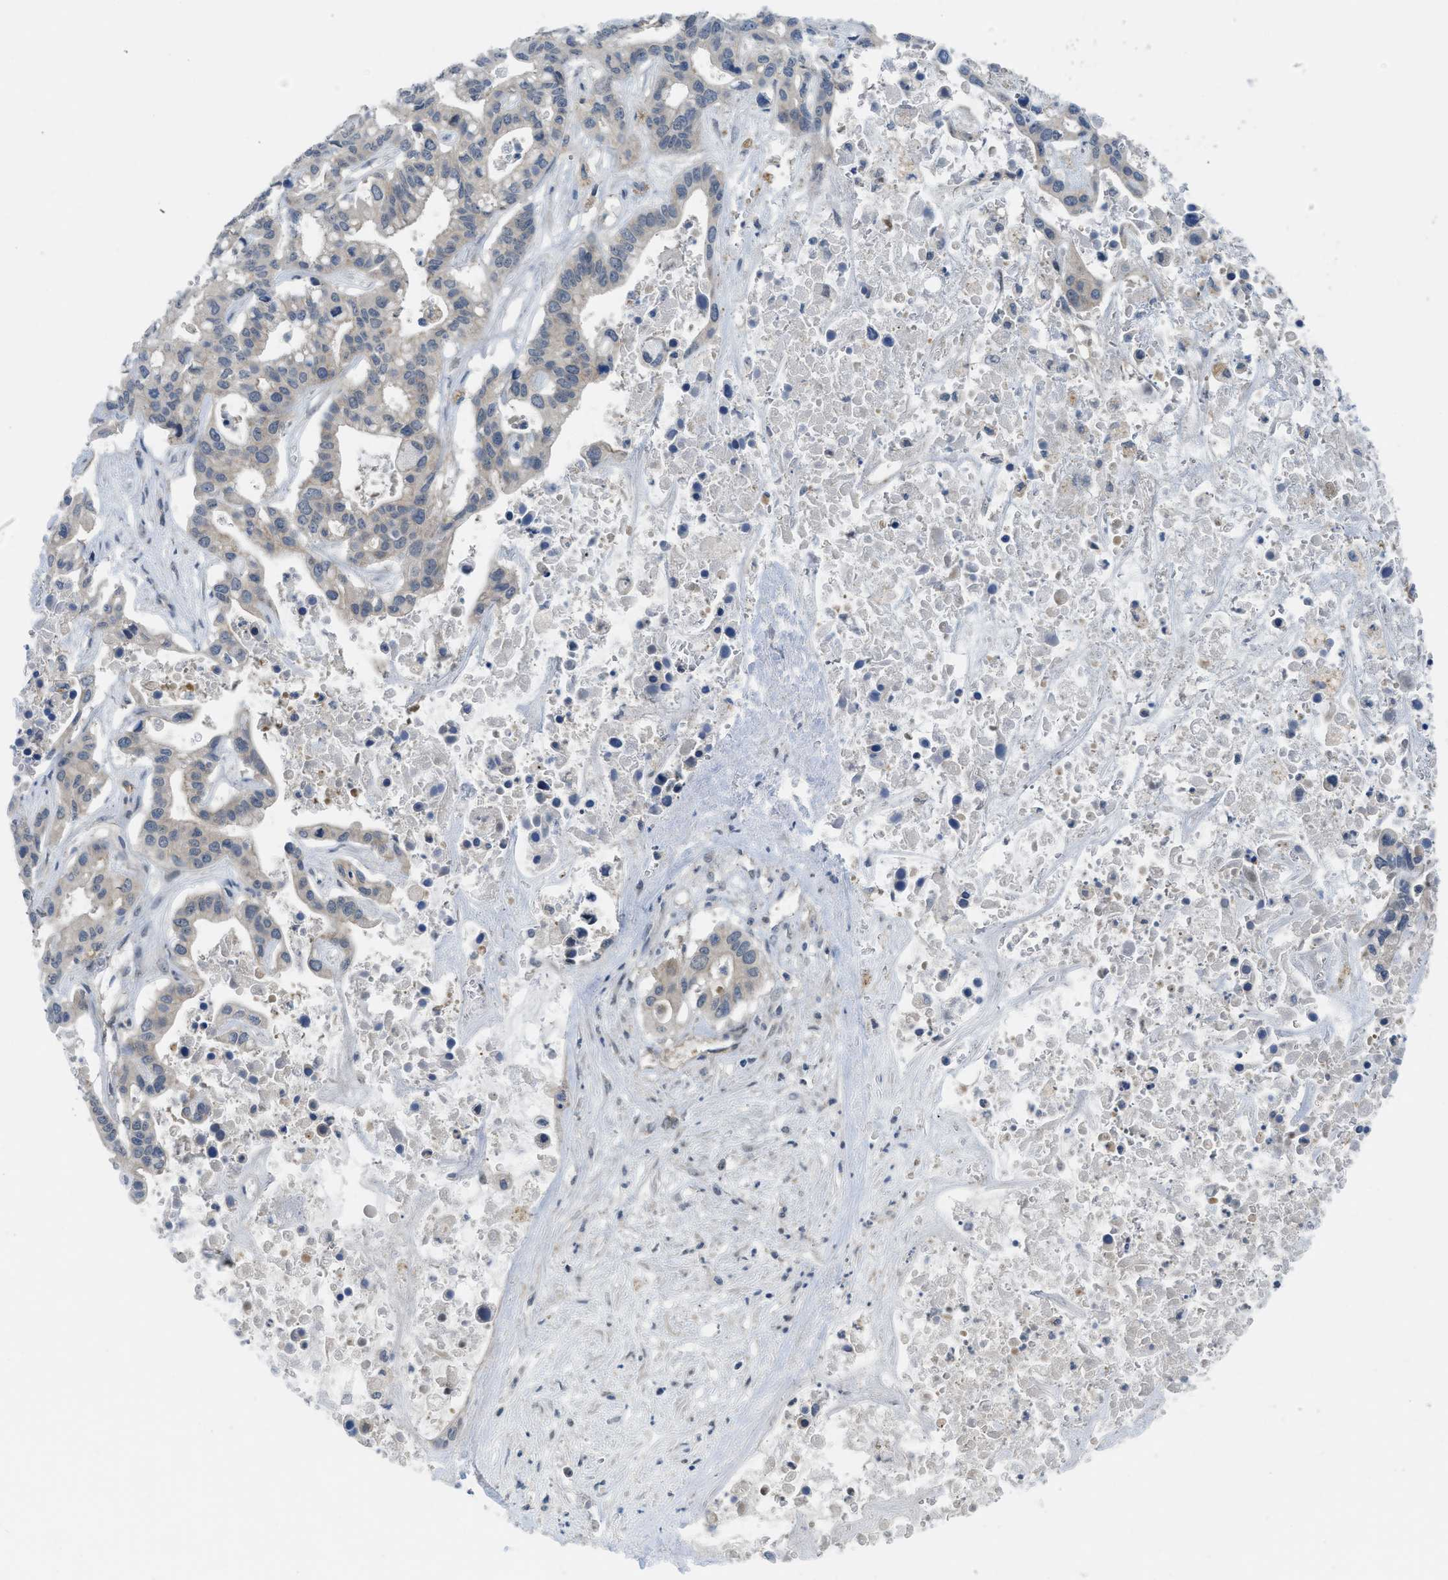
{"staining": {"intensity": "negative", "quantity": "none", "location": "none"}, "tissue": "liver cancer", "cell_type": "Tumor cells", "image_type": "cancer", "snomed": [{"axis": "morphology", "description": "Cholangiocarcinoma"}, {"axis": "topography", "description": "Liver"}], "caption": "Immunohistochemistry of liver cancer (cholangiocarcinoma) reveals no positivity in tumor cells.", "gene": "TNFAIP1", "patient": {"sex": "female", "age": 65}}